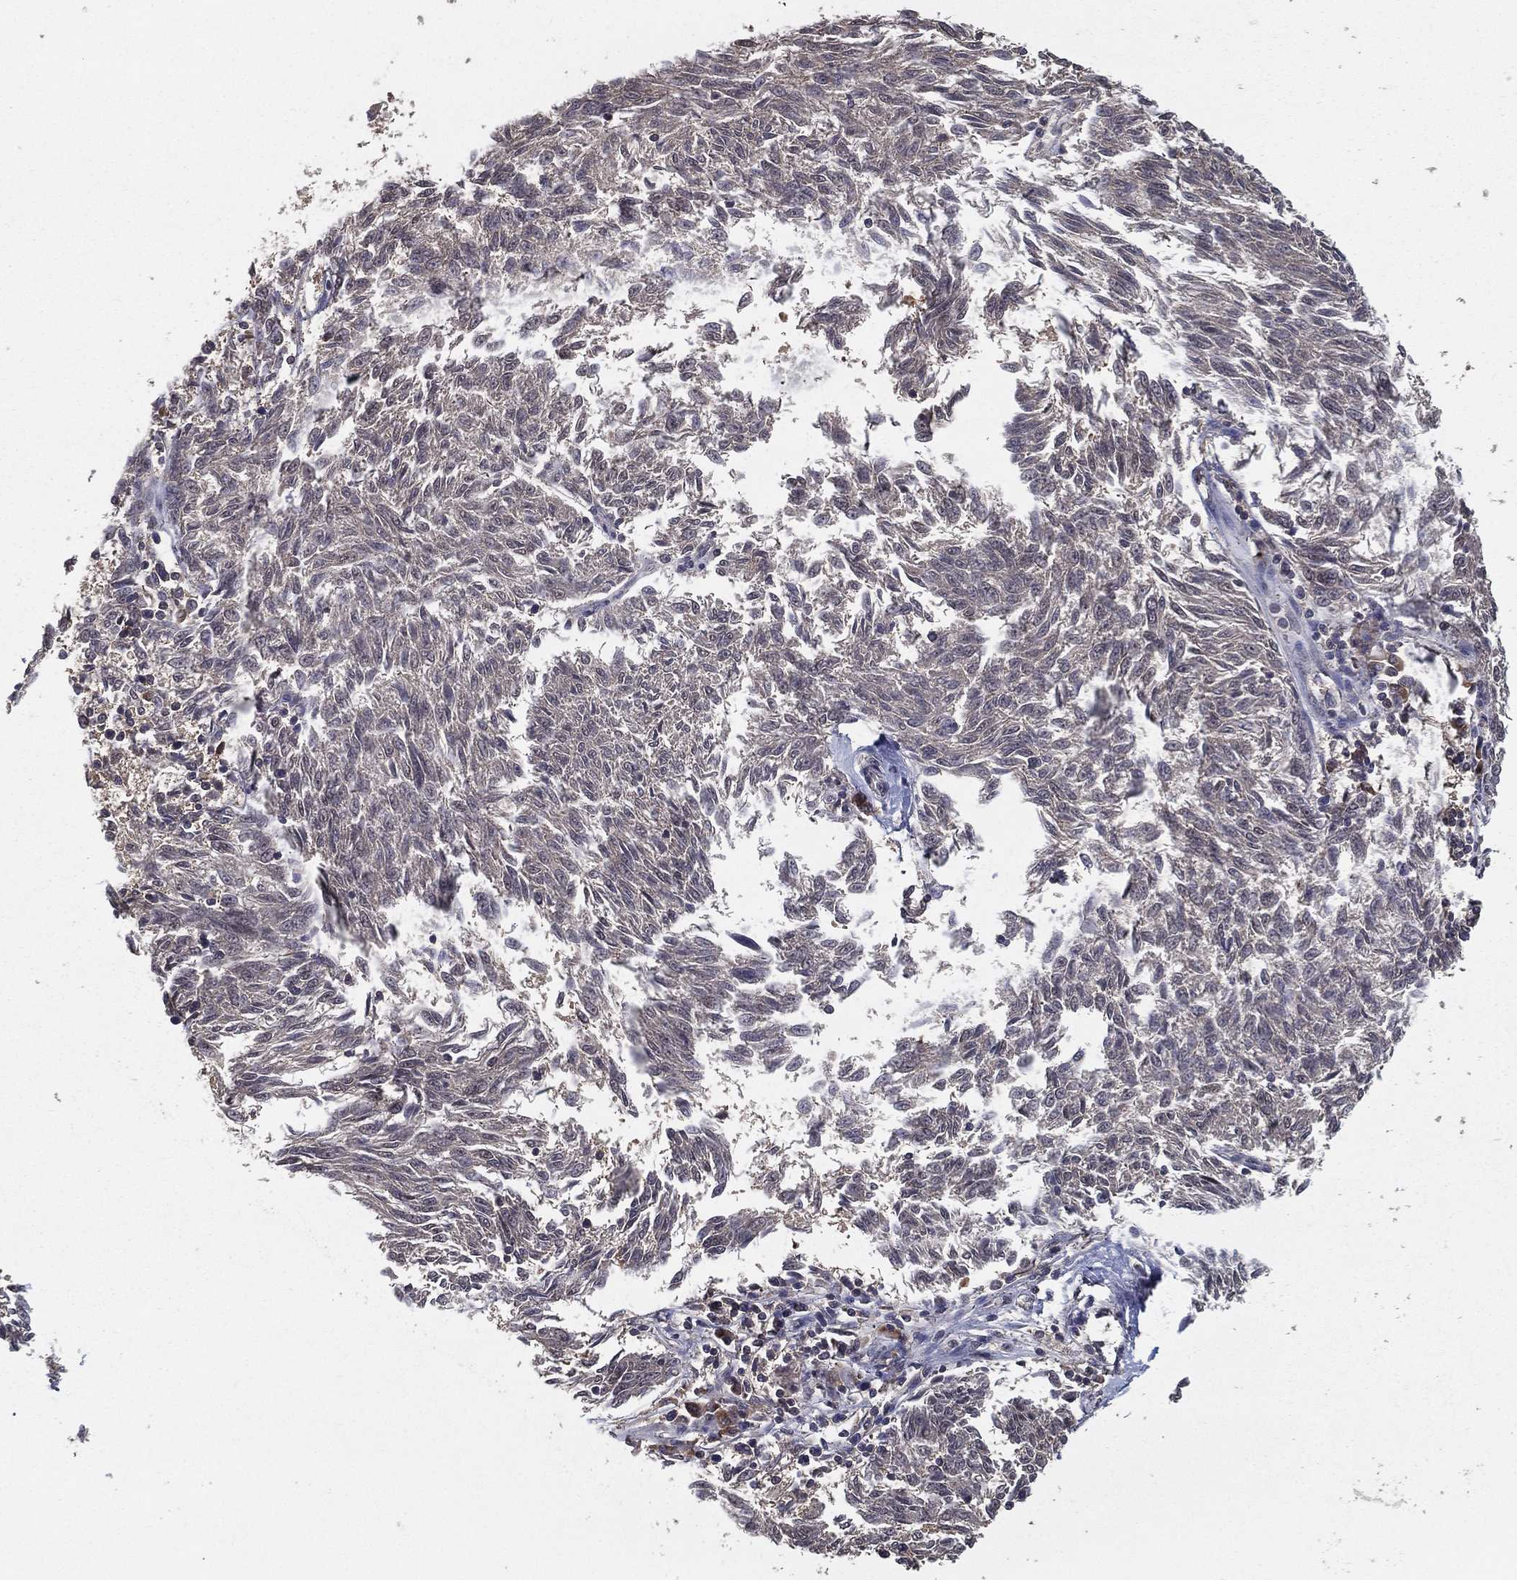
{"staining": {"intensity": "negative", "quantity": "none", "location": "none"}, "tissue": "melanoma", "cell_type": "Tumor cells", "image_type": "cancer", "snomed": [{"axis": "morphology", "description": "Malignant melanoma, NOS"}, {"axis": "topography", "description": "Skin"}], "caption": "Tumor cells show no significant protein staining in melanoma. Brightfield microscopy of immunohistochemistry (IHC) stained with DAB (3,3'-diaminobenzidine) (brown) and hematoxylin (blue), captured at high magnification.", "gene": "CARM1", "patient": {"sex": "female", "age": 72}}